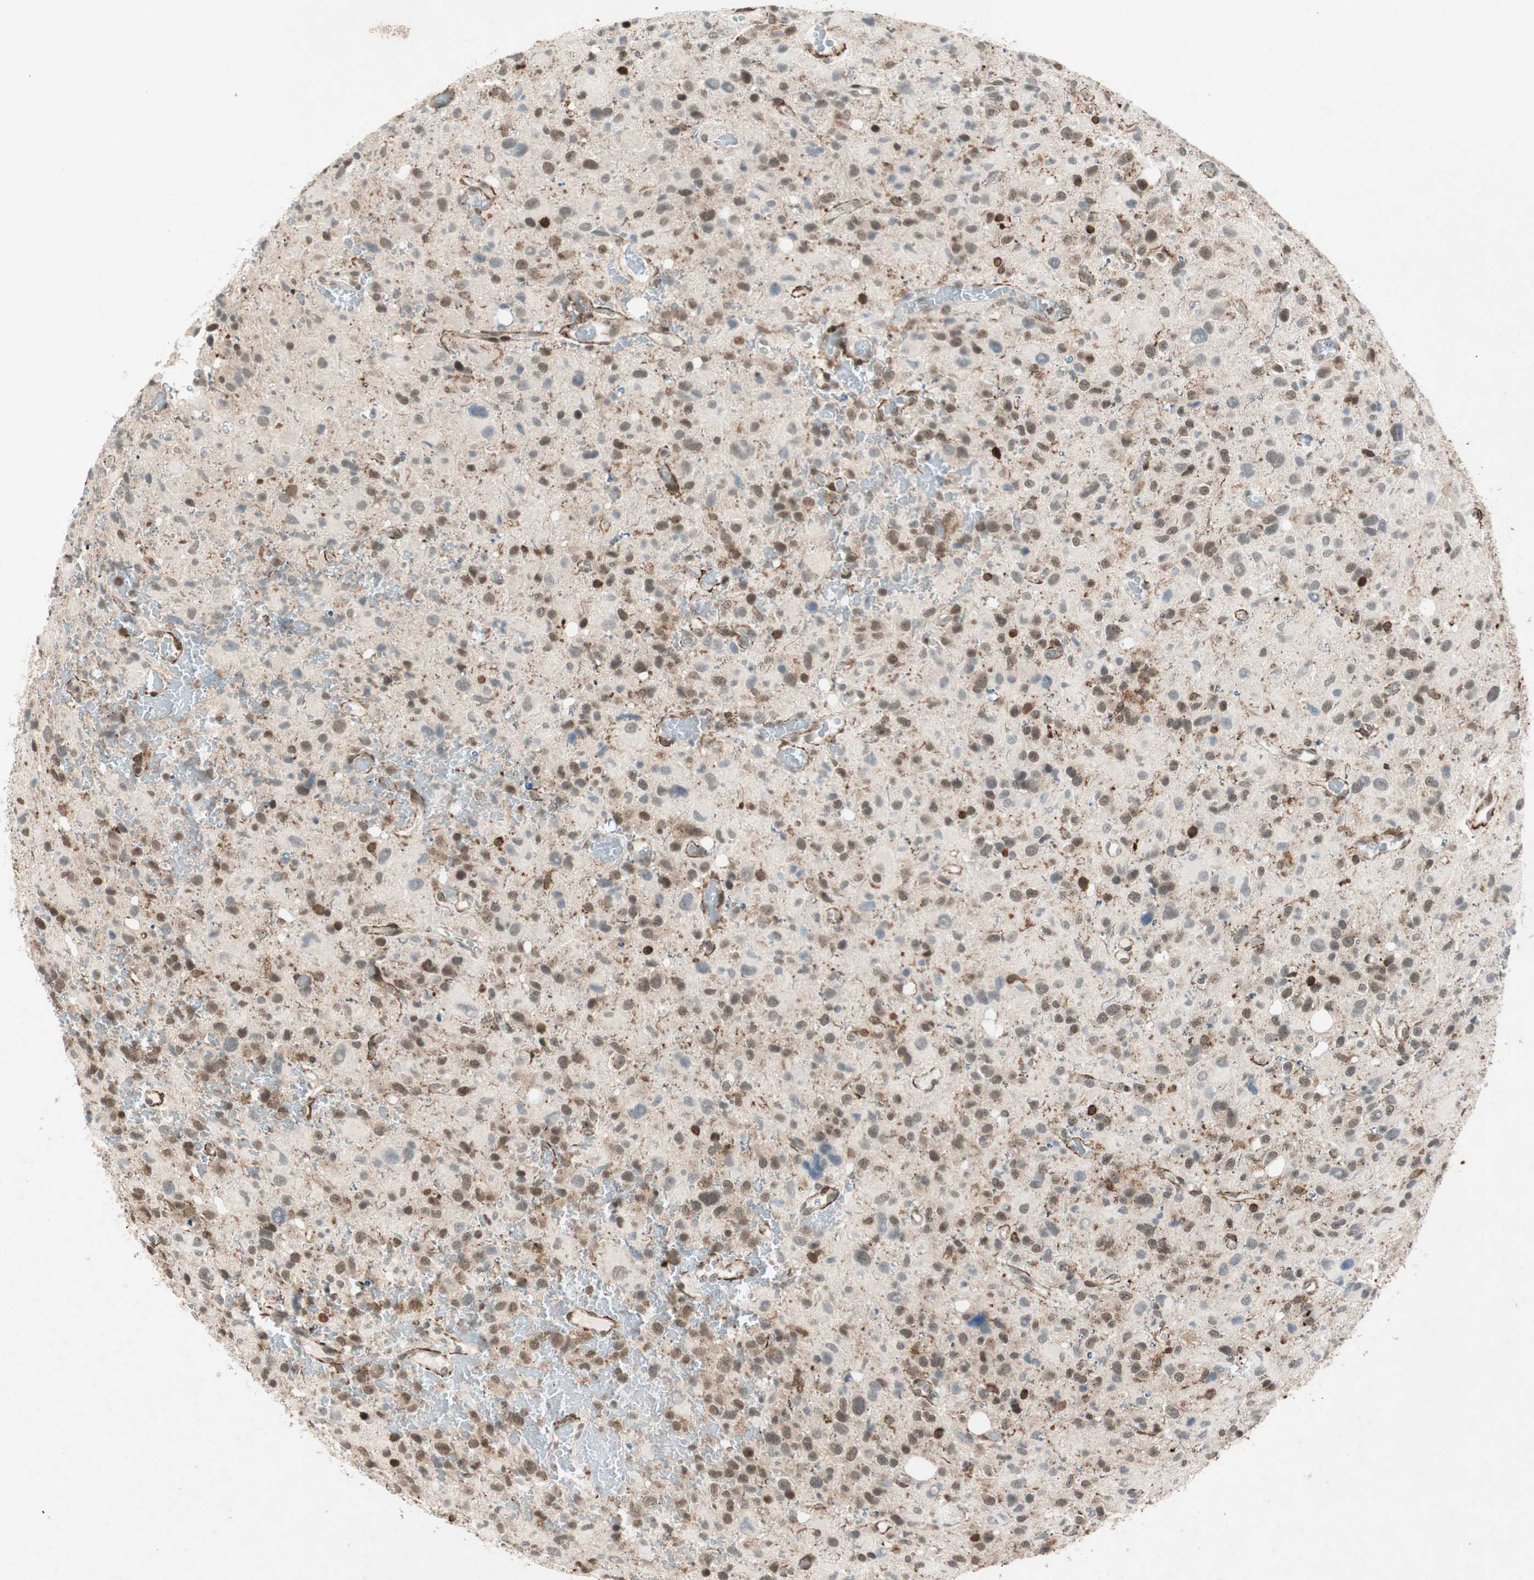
{"staining": {"intensity": "moderate", "quantity": ">75%", "location": "nuclear"}, "tissue": "glioma", "cell_type": "Tumor cells", "image_type": "cancer", "snomed": [{"axis": "morphology", "description": "Glioma, malignant, High grade"}, {"axis": "topography", "description": "Brain"}], "caption": "Immunohistochemistry (IHC) staining of malignant high-grade glioma, which reveals medium levels of moderate nuclear positivity in approximately >75% of tumor cells indicating moderate nuclear protein staining. The staining was performed using DAB (brown) for protein detection and nuclei were counterstained in hematoxylin (blue).", "gene": "CDK19", "patient": {"sex": "male", "age": 48}}